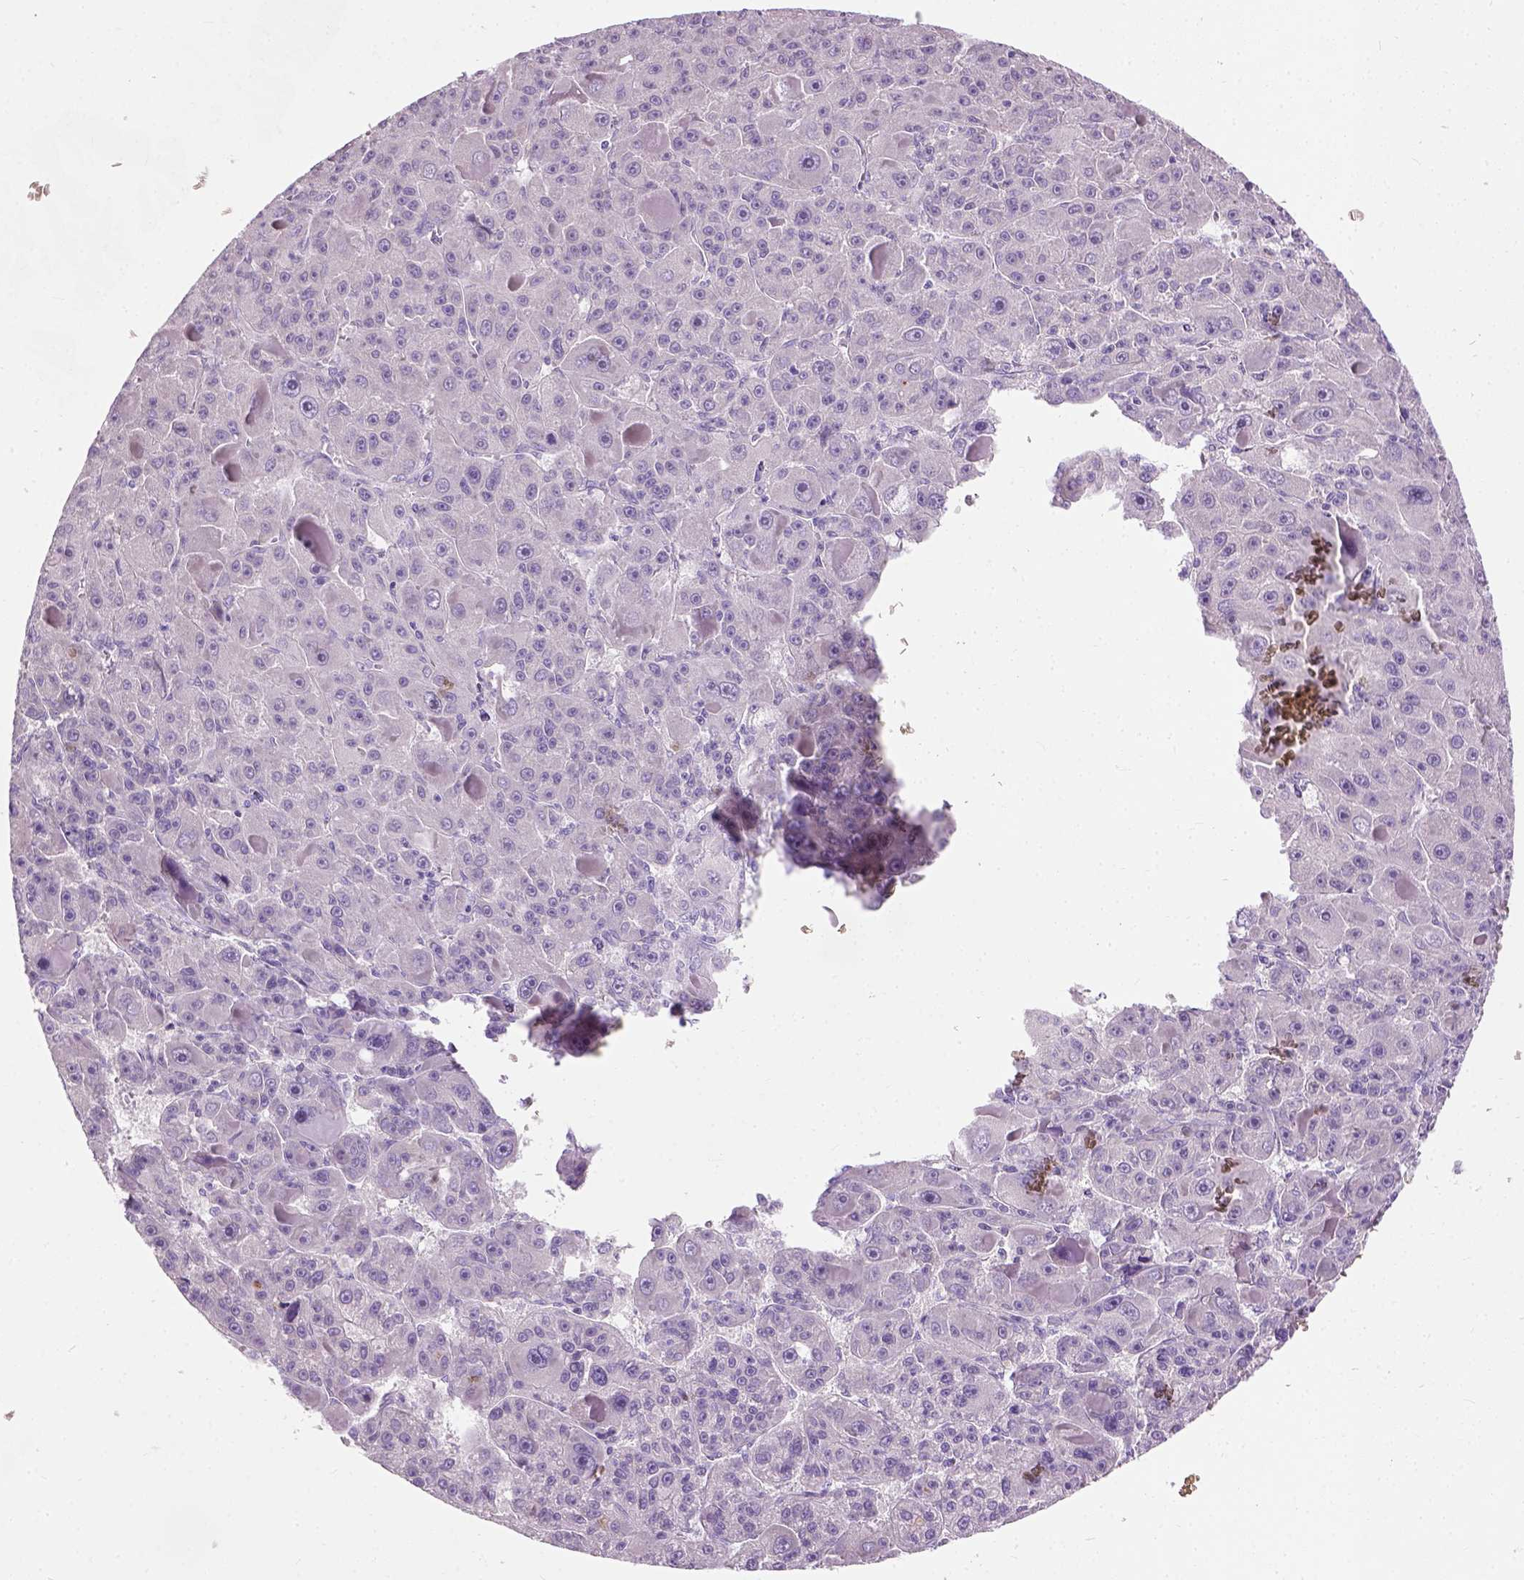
{"staining": {"intensity": "negative", "quantity": "none", "location": "none"}, "tissue": "liver cancer", "cell_type": "Tumor cells", "image_type": "cancer", "snomed": [{"axis": "morphology", "description": "Carcinoma, Hepatocellular, NOS"}, {"axis": "topography", "description": "Liver"}], "caption": "Liver cancer was stained to show a protein in brown. There is no significant positivity in tumor cells.", "gene": "TRIM72", "patient": {"sex": "male", "age": 76}}